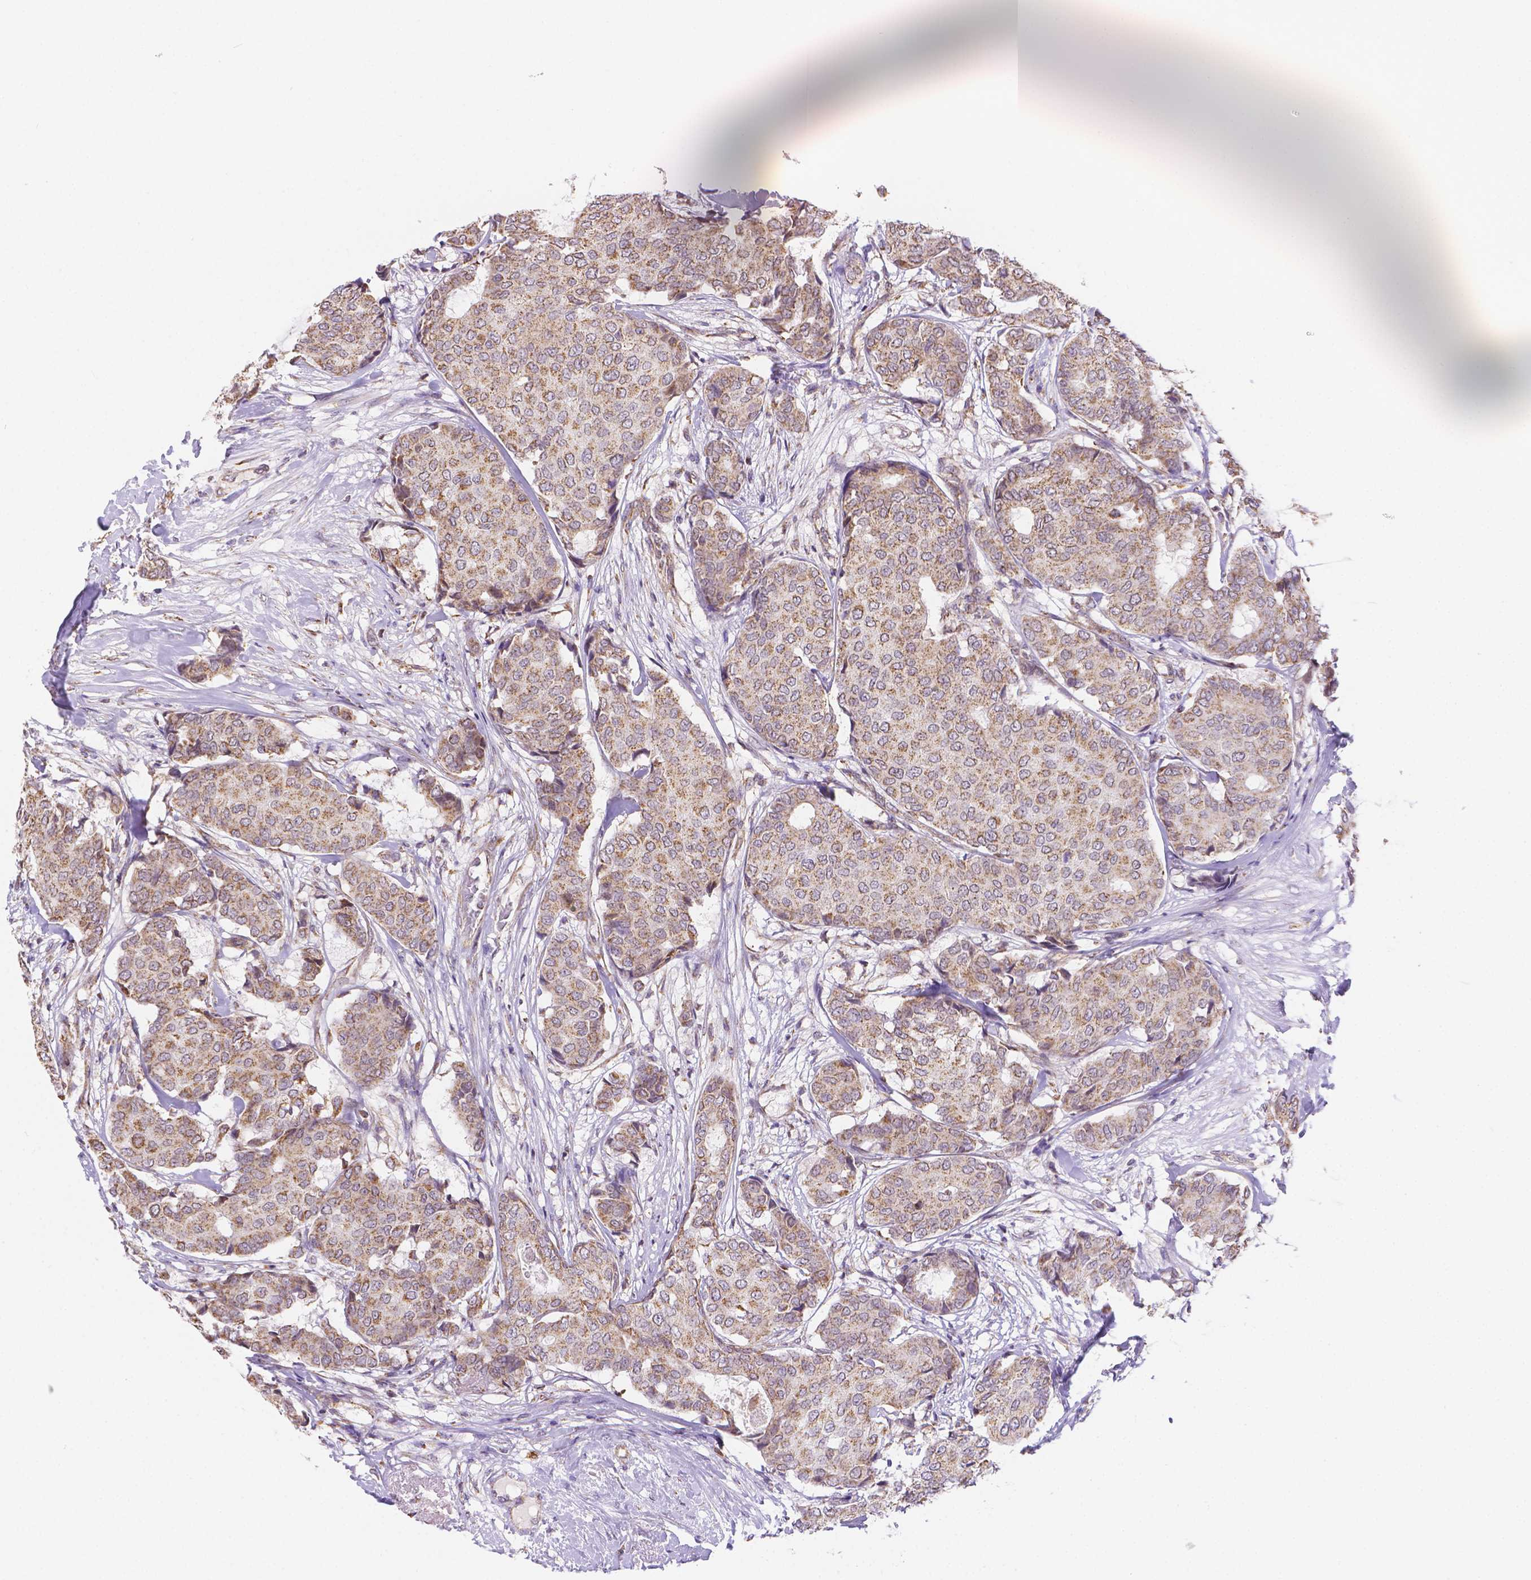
{"staining": {"intensity": "moderate", "quantity": ">75%", "location": "cytoplasmic/membranous"}, "tissue": "breast cancer", "cell_type": "Tumor cells", "image_type": "cancer", "snomed": [{"axis": "morphology", "description": "Duct carcinoma"}, {"axis": "topography", "description": "Breast"}], "caption": "Protein staining shows moderate cytoplasmic/membranous expression in approximately >75% of tumor cells in breast infiltrating ductal carcinoma.", "gene": "CYYR1", "patient": {"sex": "female", "age": 75}}